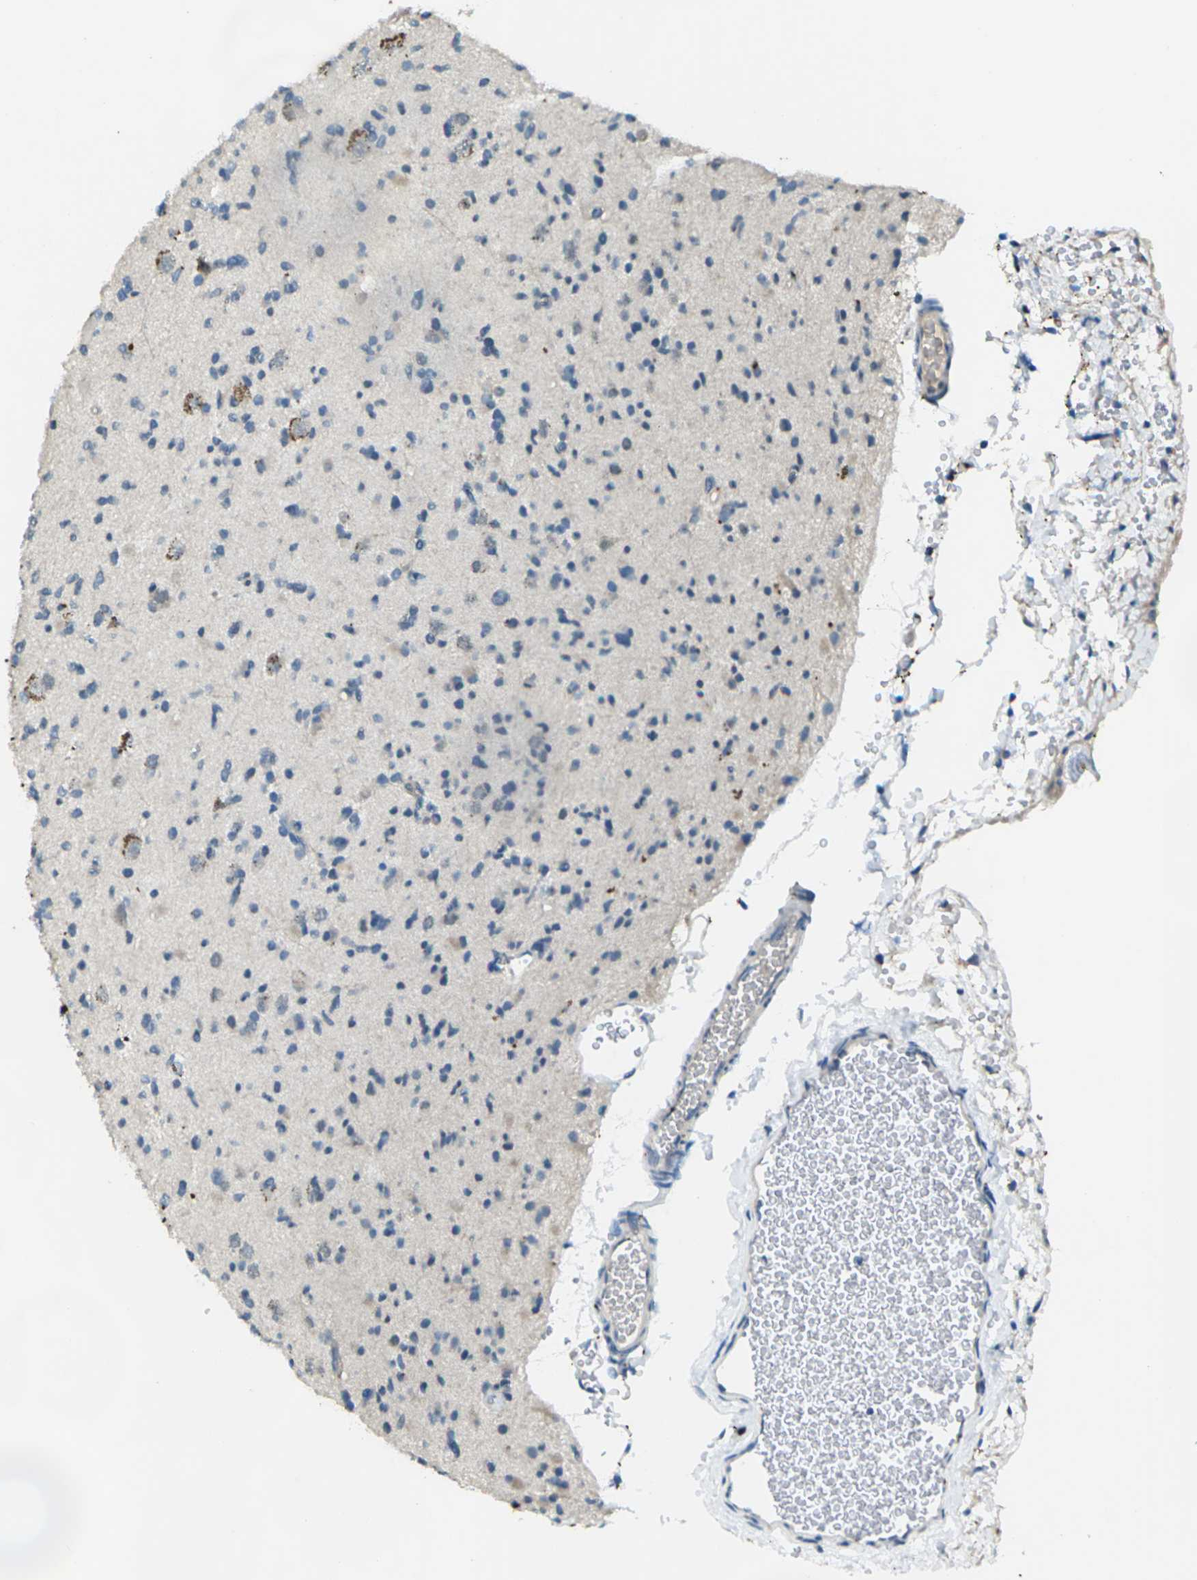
{"staining": {"intensity": "moderate", "quantity": "<25%", "location": "cytoplasmic/membranous"}, "tissue": "glioma", "cell_type": "Tumor cells", "image_type": "cancer", "snomed": [{"axis": "morphology", "description": "Glioma, malignant, Low grade"}, {"axis": "topography", "description": "Brain"}], "caption": "Protein staining shows moderate cytoplasmic/membranous positivity in about <25% of tumor cells in malignant glioma (low-grade). Immunohistochemistry (ihc) stains the protein in brown and the nuclei are stained blue.", "gene": "SIGLEC14", "patient": {"sex": "female", "age": 22}}